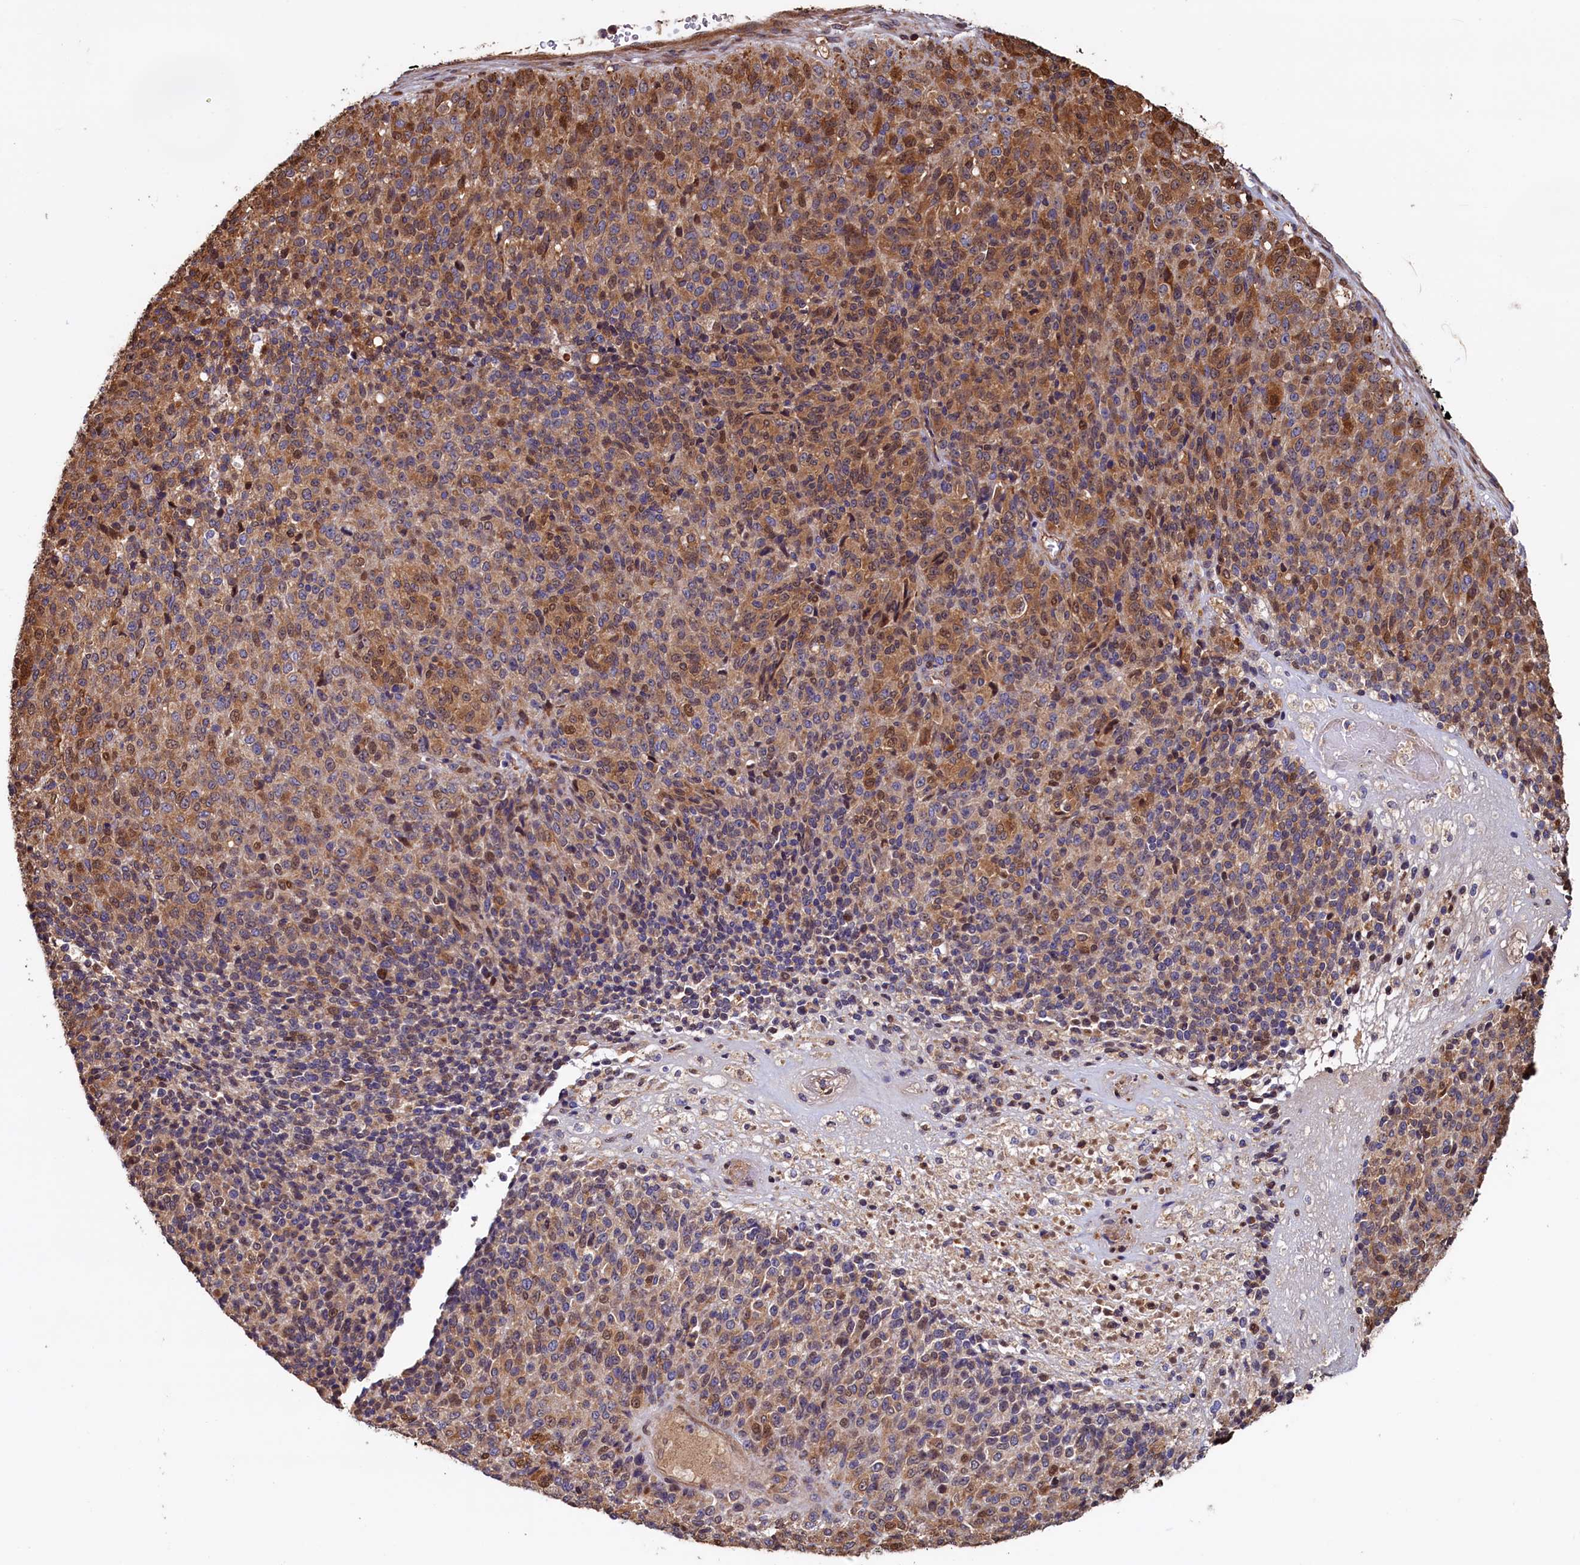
{"staining": {"intensity": "moderate", "quantity": "25%-75%", "location": "cytoplasmic/membranous,nuclear"}, "tissue": "melanoma", "cell_type": "Tumor cells", "image_type": "cancer", "snomed": [{"axis": "morphology", "description": "Malignant melanoma, Metastatic site"}, {"axis": "topography", "description": "Brain"}], "caption": "This photomicrograph demonstrates immunohistochemistry staining of human malignant melanoma (metastatic site), with medium moderate cytoplasmic/membranous and nuclear positivity in approximately 25%-75% of tumor cells.", "gene": "ATXN2L", "patient": {"sex": "female", "age": 56}}